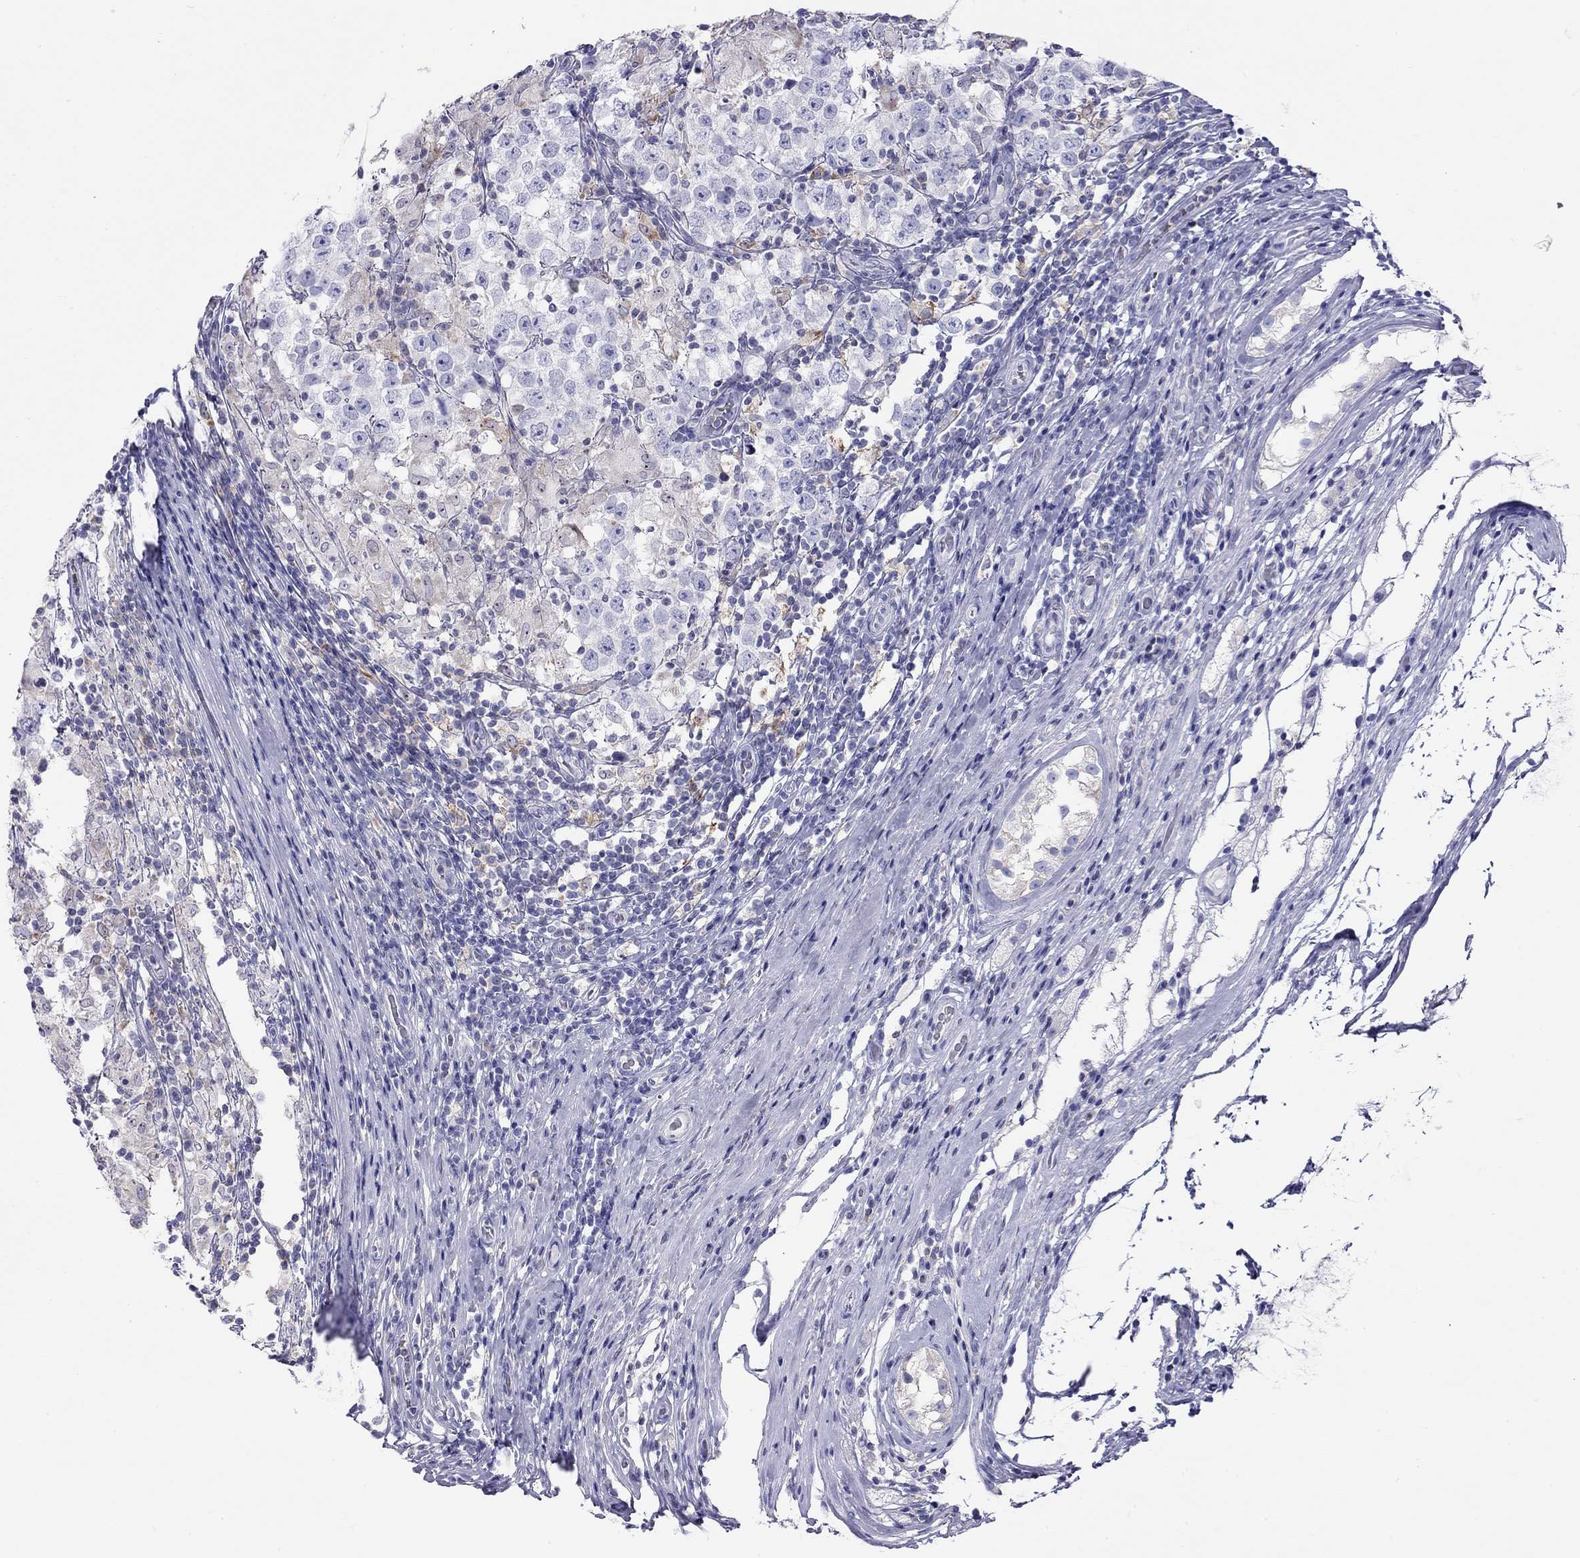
{"staining": {"intensity": "negative", "quantity": "none", "location": "none"}, "tissue": "testis cancer", "cell_type": "Tumor cells", "image_type": "cancer", "snomed": [{"axis": "morphology", "description": "Seminoma, NOS"}, {"axis": "morphology", "description": "Carcinoma, Embryonal, NOS"}, {"axis": "topography", "description": "Testis"}], "caption": "Tumor cells show no significant protein expression in seminoma (testis). Nuclei are stained in blue.", "gene": "SLC46A2", "patient": {"sex": "male", "age": 41}}